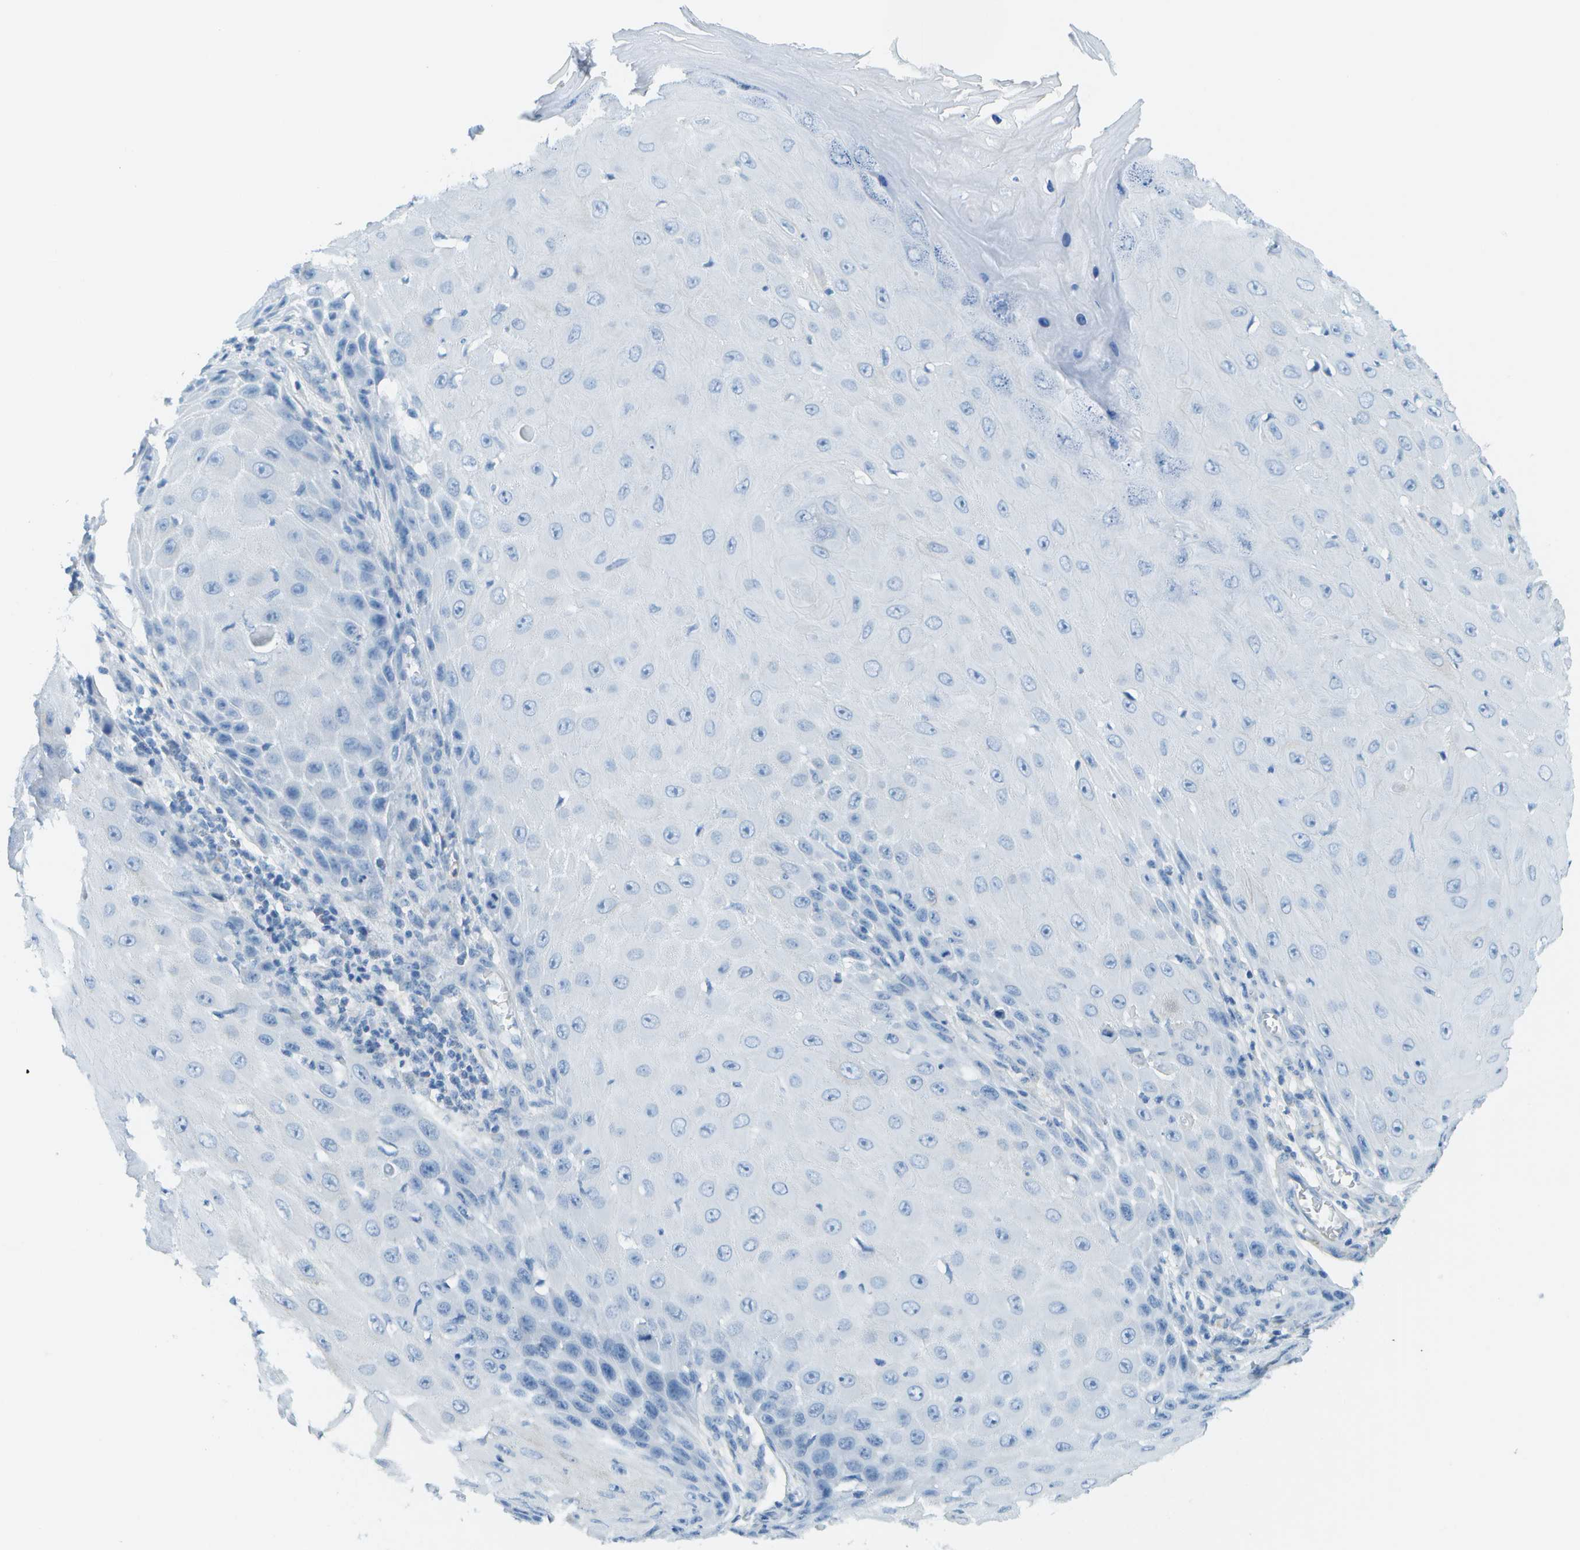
{"staining": {"intensity": "negative", "quantity": "none", "location": "none"}, "tissue": "skin cancer", "cell_type": "Tumor cells", "image_type": "cancer", "snomed": [{"axis": "morphology", "description": "Squamous cell carcinoma, NOS"}, {"axis": "topography", "description": "Skin"}], "caption": "There is no significant staining in tumor cells of squamous cell carcinoma (skin).", "gene": "C1S", "patient": {"sex": "female", "age": 73}}